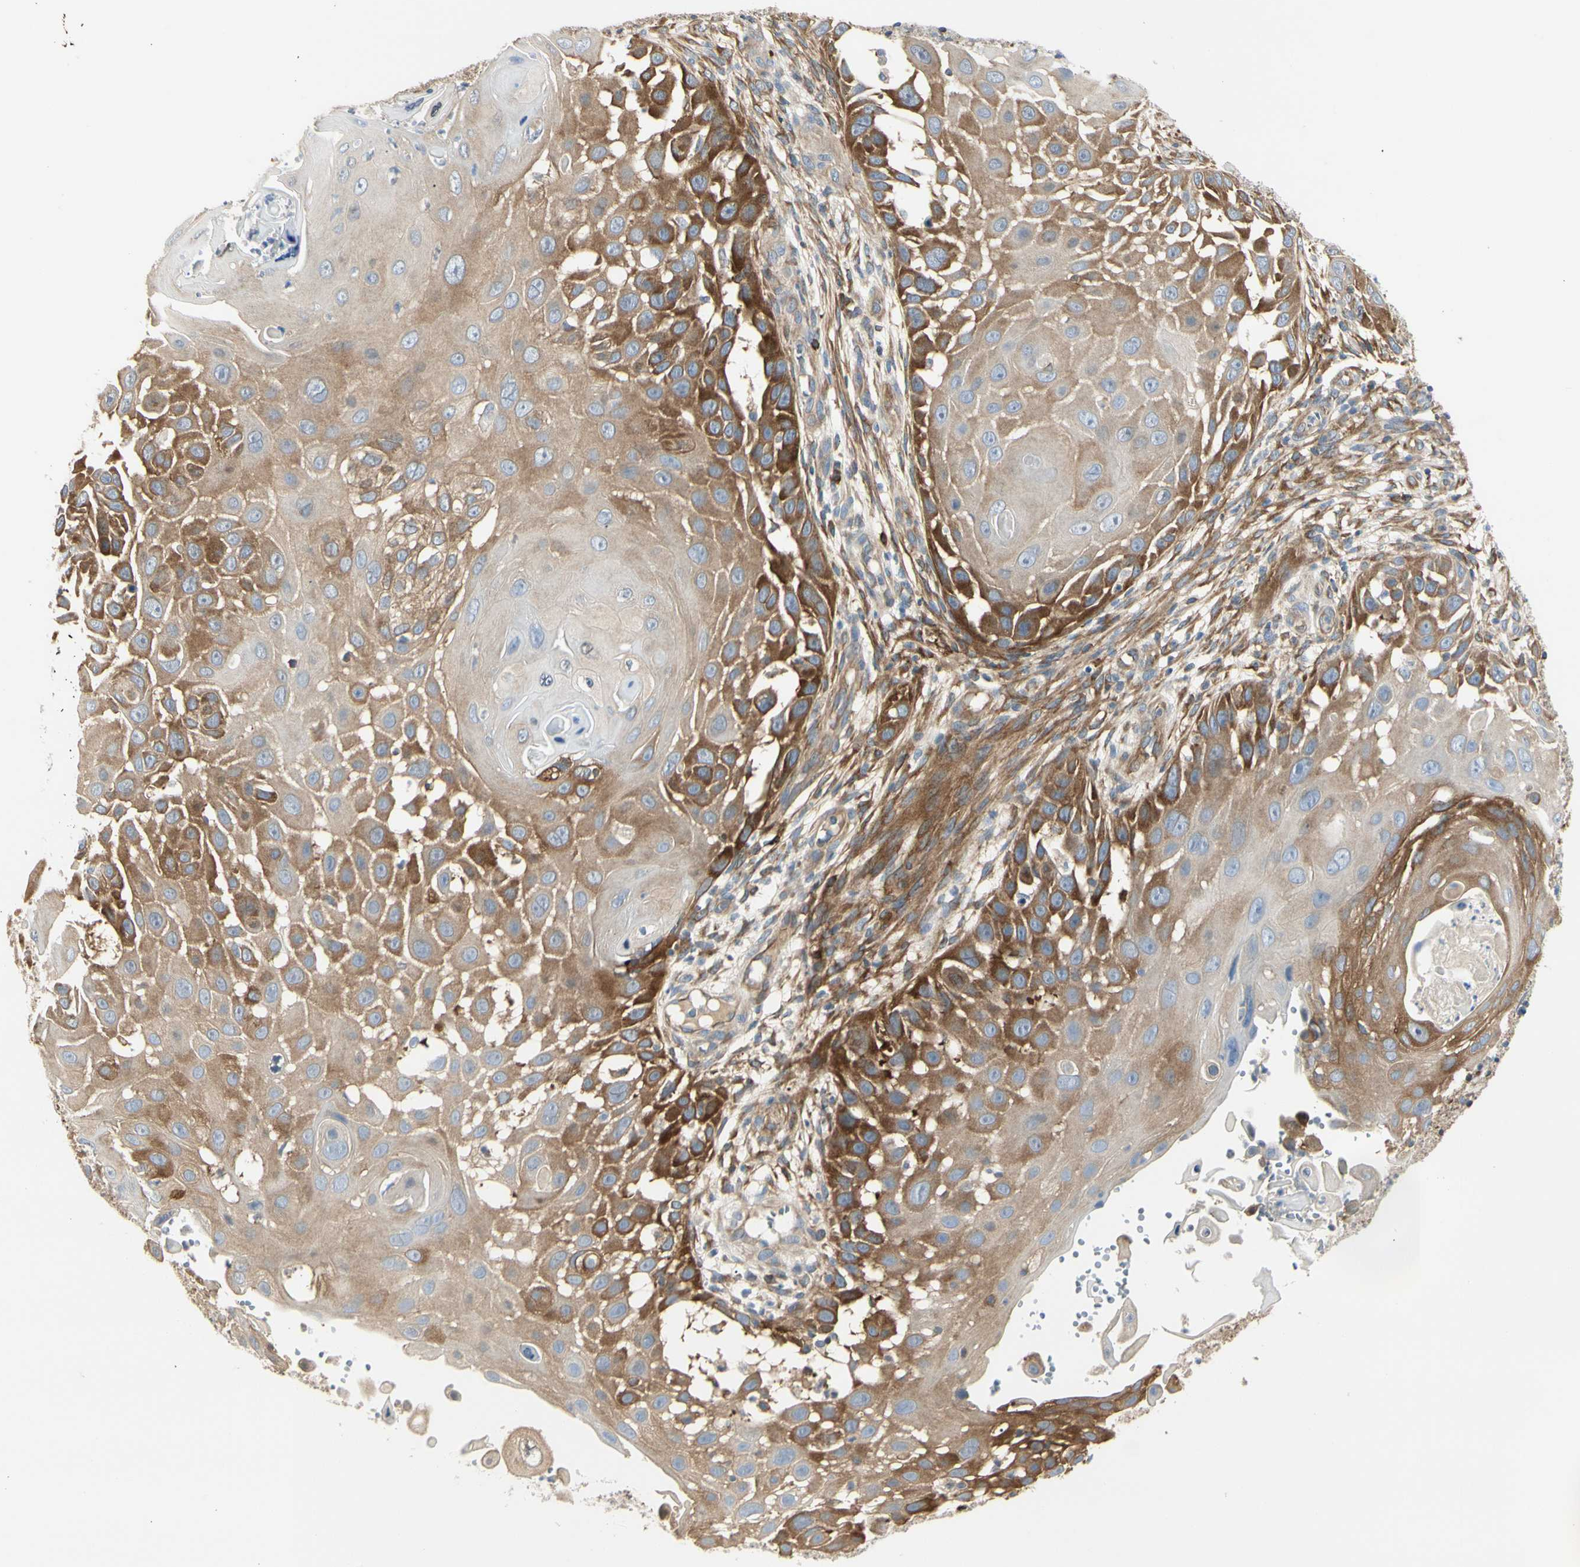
{"staining": {"intensity": "strong", "quantity": ">75%", "location": "cytoplasmic/membranous"}, "tissue": "skin cancer", "cell_type": "Tumor cells", "image_type": "cancer", "snomed": [{"axis": "morphology", "description": "Squamous cell carcinoma, NOS"}, {"axis": "topography", "description": "Skin"}], "caption": "Immunohistochemical staining of human skin cancer (squamous cell carcinoma) shows high levels of strong cytoplasmic/membranous protein positivity in about >75% of tumor cells.", "gene": "NFKB2", "patient": {"sex": "female", "age": 44}}